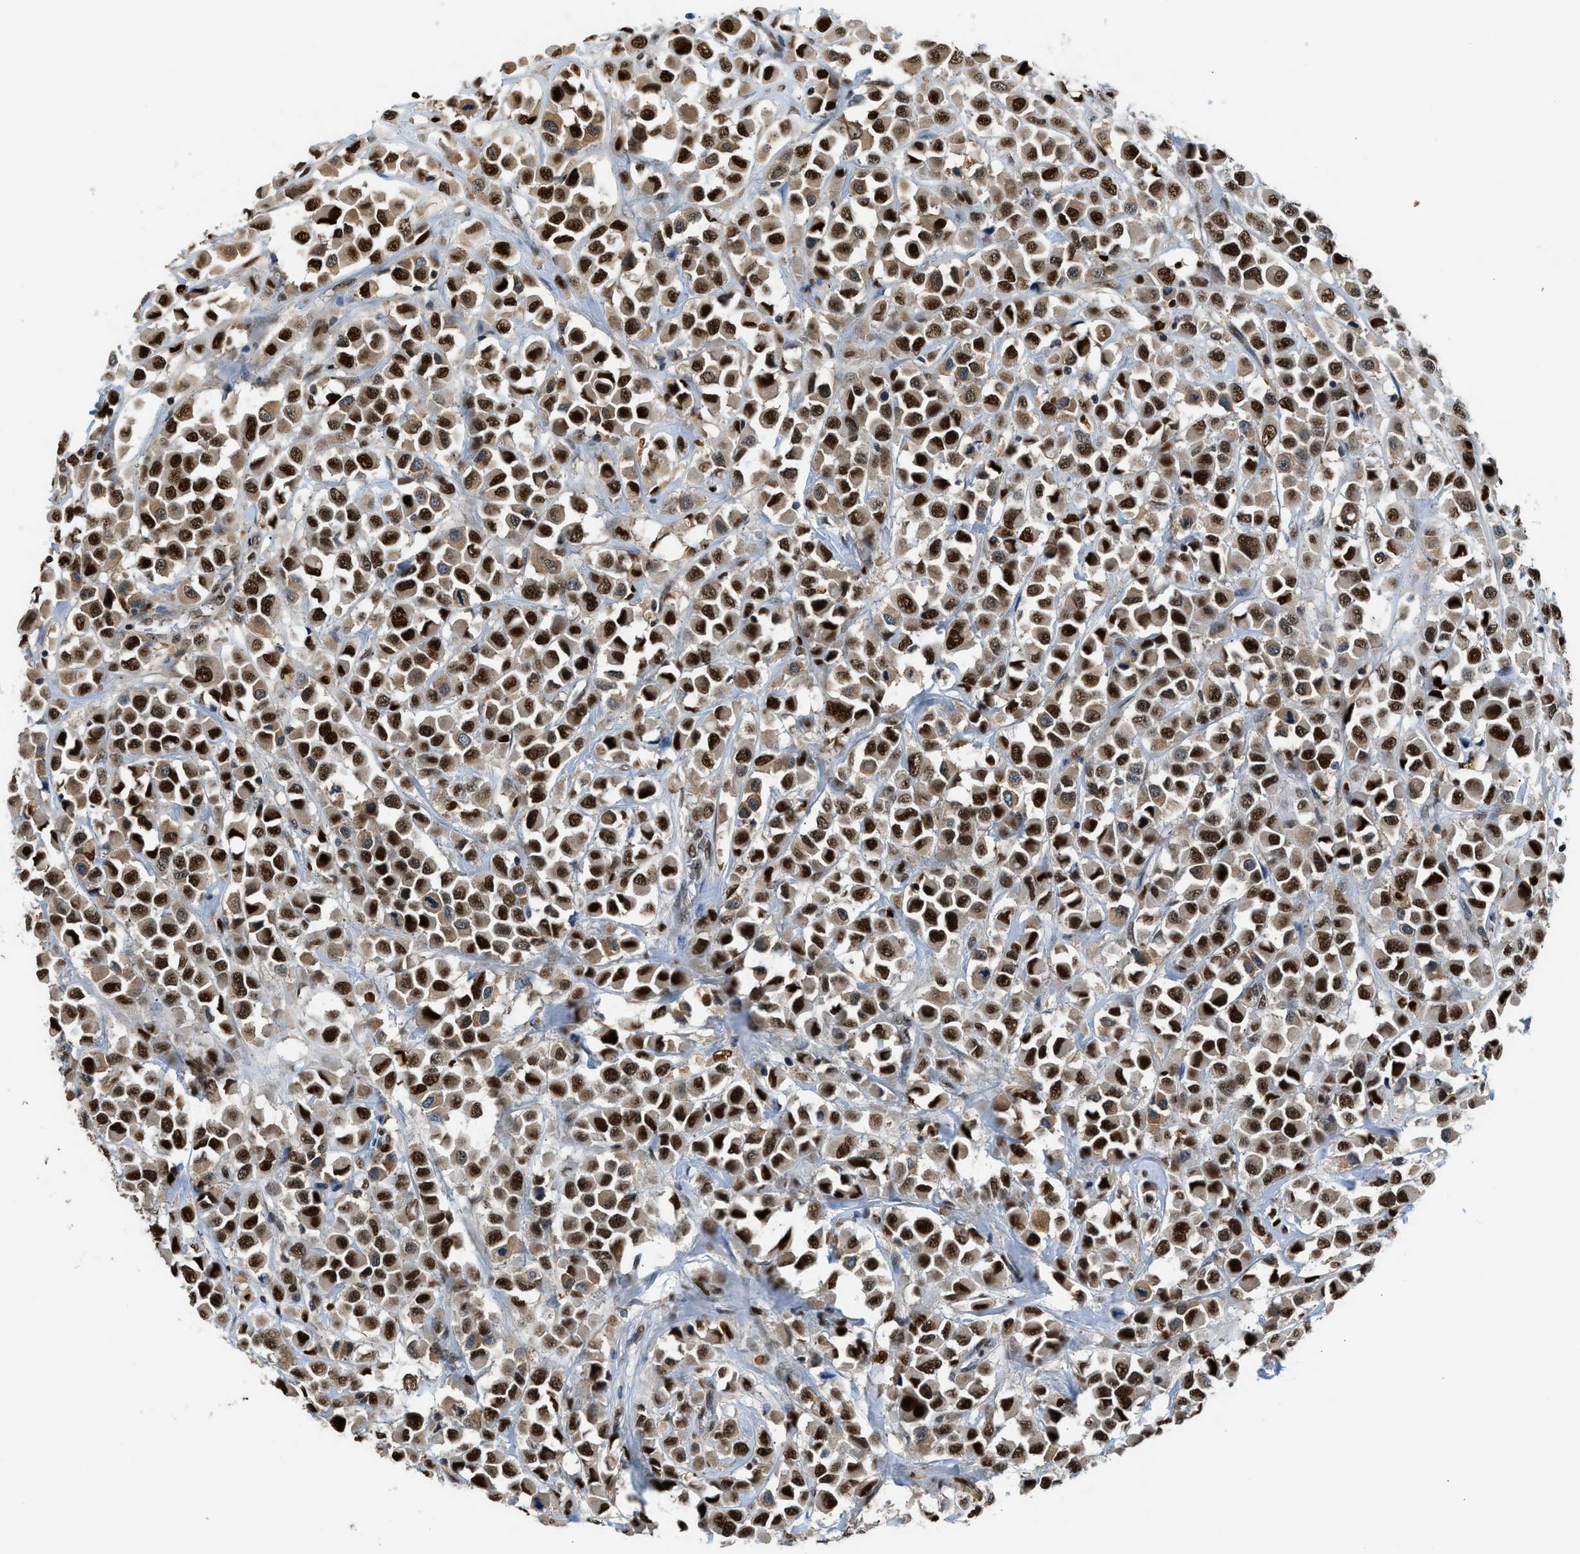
{"staining": {"intensity": "strong", "quantity": ">75%", "location": "cytoplasmic/membranous,nuclear"}, "tissue": "breast cancer", "cell_type": "Tumor cells", "image_type": "cancer", "snomed": [{"axis": "morphology", "description": "Duct carcinoma"}, {"axis": "topography", "description": "Breast"}], "caption": "Immunohistochemical staining of human breast cancer reveals strong cytoplasmic/membranous and nuclear protein positivity in about >75% of tumor cells.", "gene": "ALX1", "patient": {"sex": "female", "age": 61}}